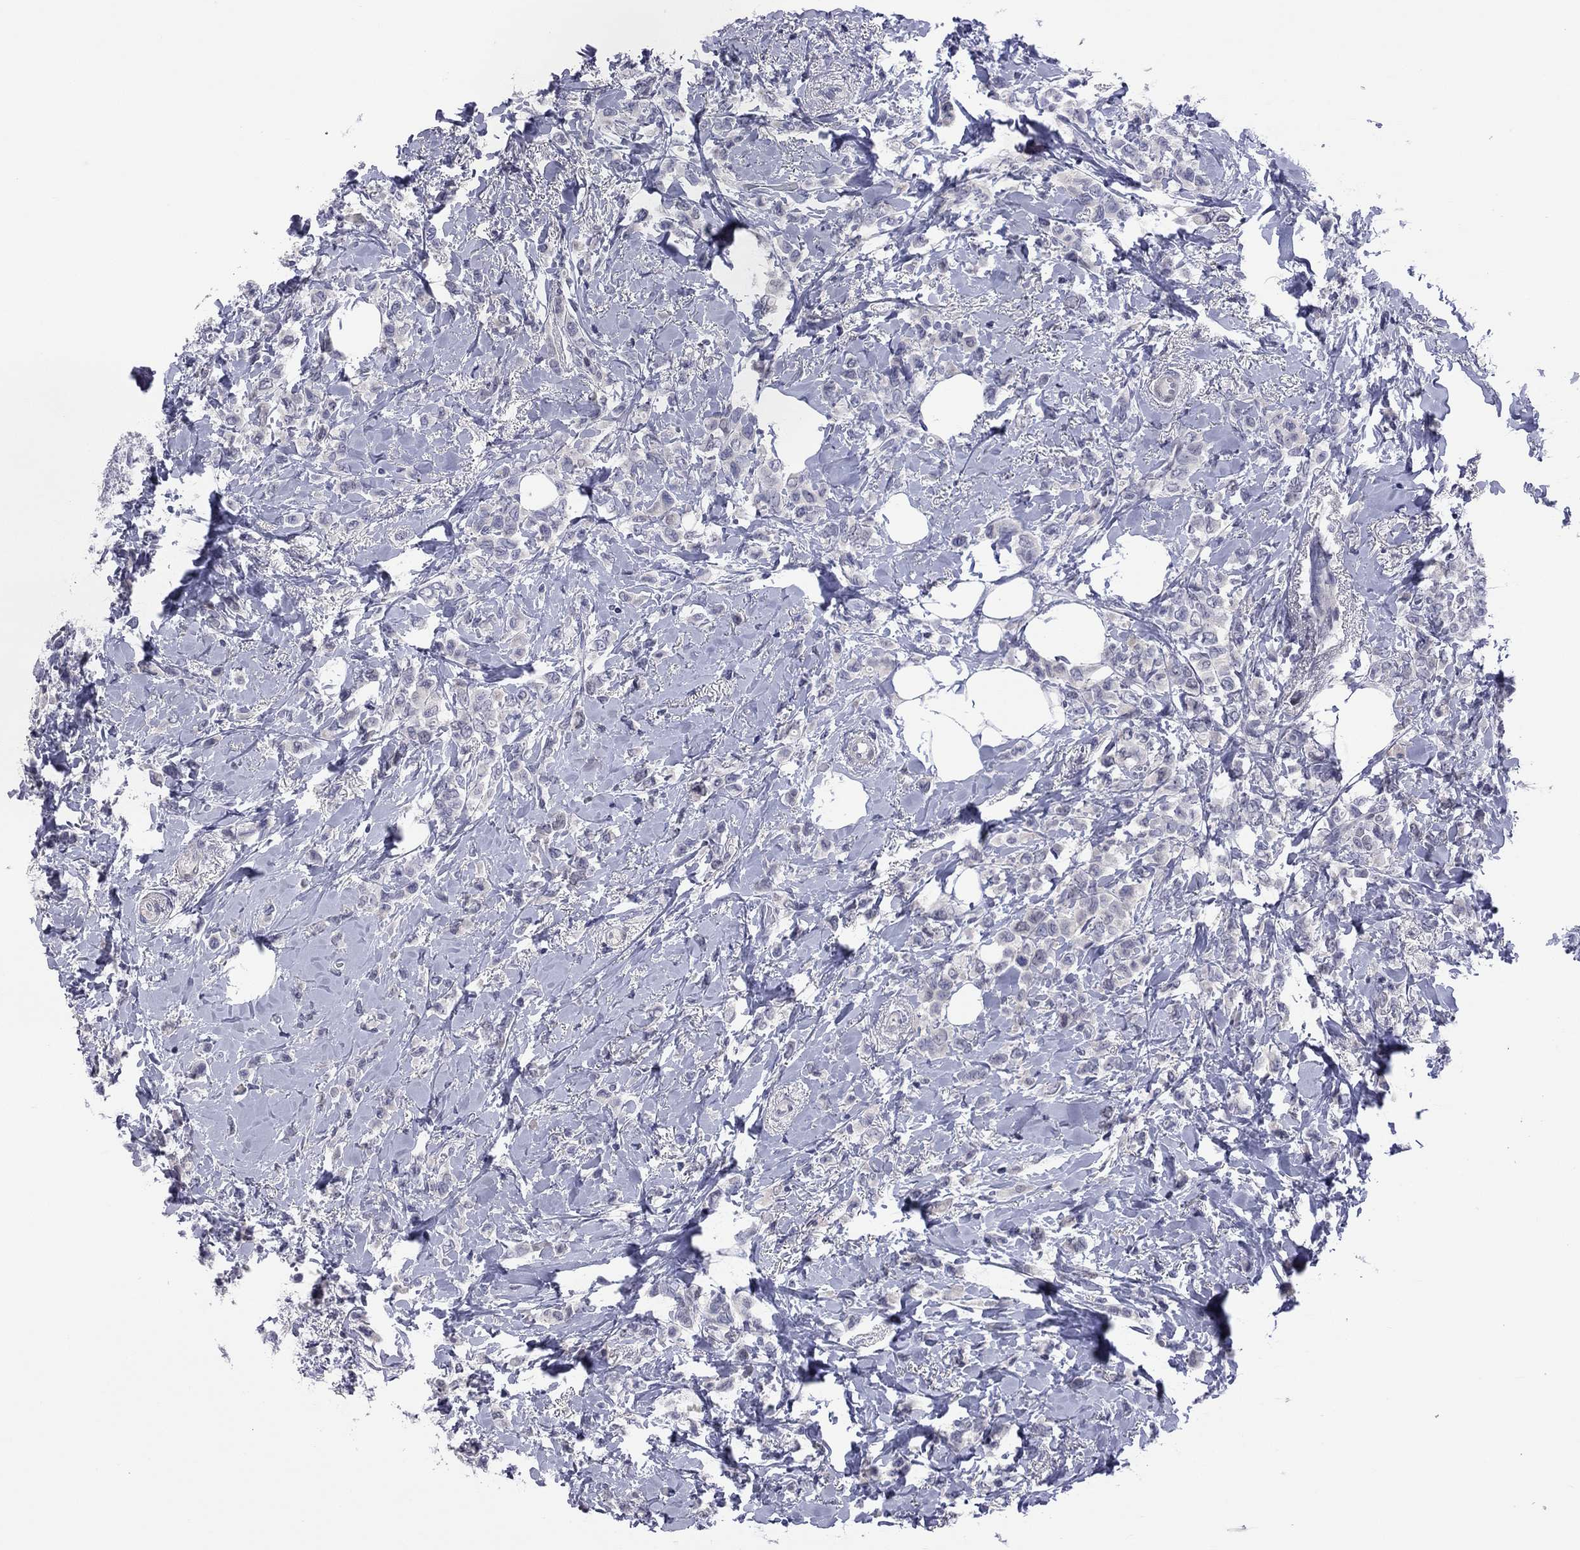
{"staining": {"intensity": "negative", "quantity": "none", "location": "none"}, "tissue": "breast cancer", "cell_type": "Tumor cells", "image_type": "cancer", "snomed": [{"axis": "morphology", "description": "Lobular carcinoma"}, {"axis": "topography", "description": "Breast"}], "caption": "IHC of human breast cancer shows no positivity in tumor cells.", "gene": "POU5F2", "patient": {"sex": "female", "age": 66}}